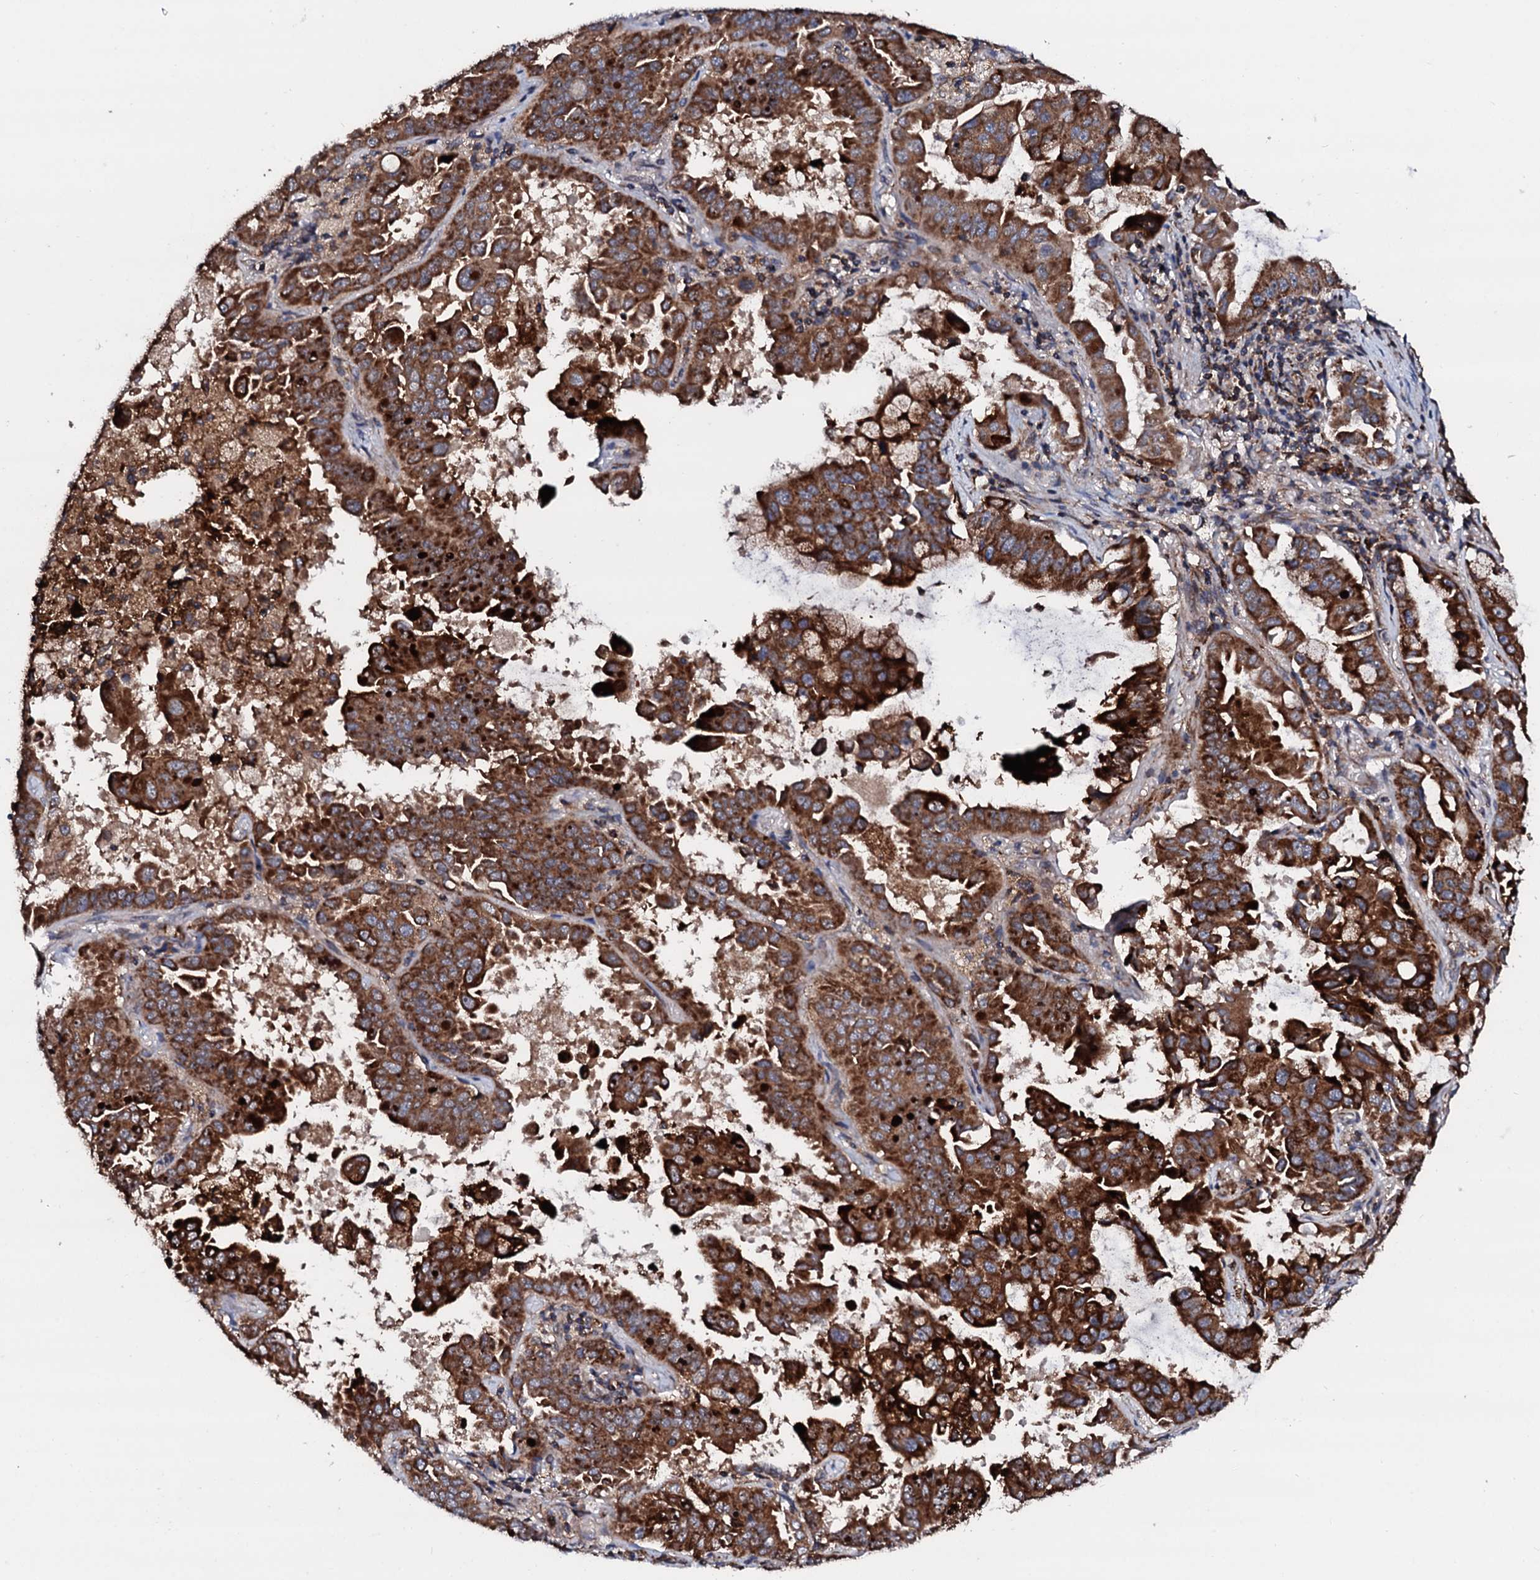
{"staining": {"intensity": "strong", "quantity": ">75%", "location": "cytoplasmic/membranous"}, "tissue": "lung cancer", "cell_type": "Tumor cells", "image_type": "cancer", "snomed": [{"axis": "morphology", "description": "Adenocarcinoma, NOS"}, {"axis": "topography", "description": "Lung"}], "caption": "The image exhibits immunohistochemical staining of lung cancer. There is strong cytoplasmic/membranous expression is identified in approximately >75% of tumor cells. The staining was performed using DAB, with brown indicating positive protein expression. Nuclei are stained blue with hematoxylin.", "gene": "SDHAF2", "patient": {"sex": "male", "age": 64}}